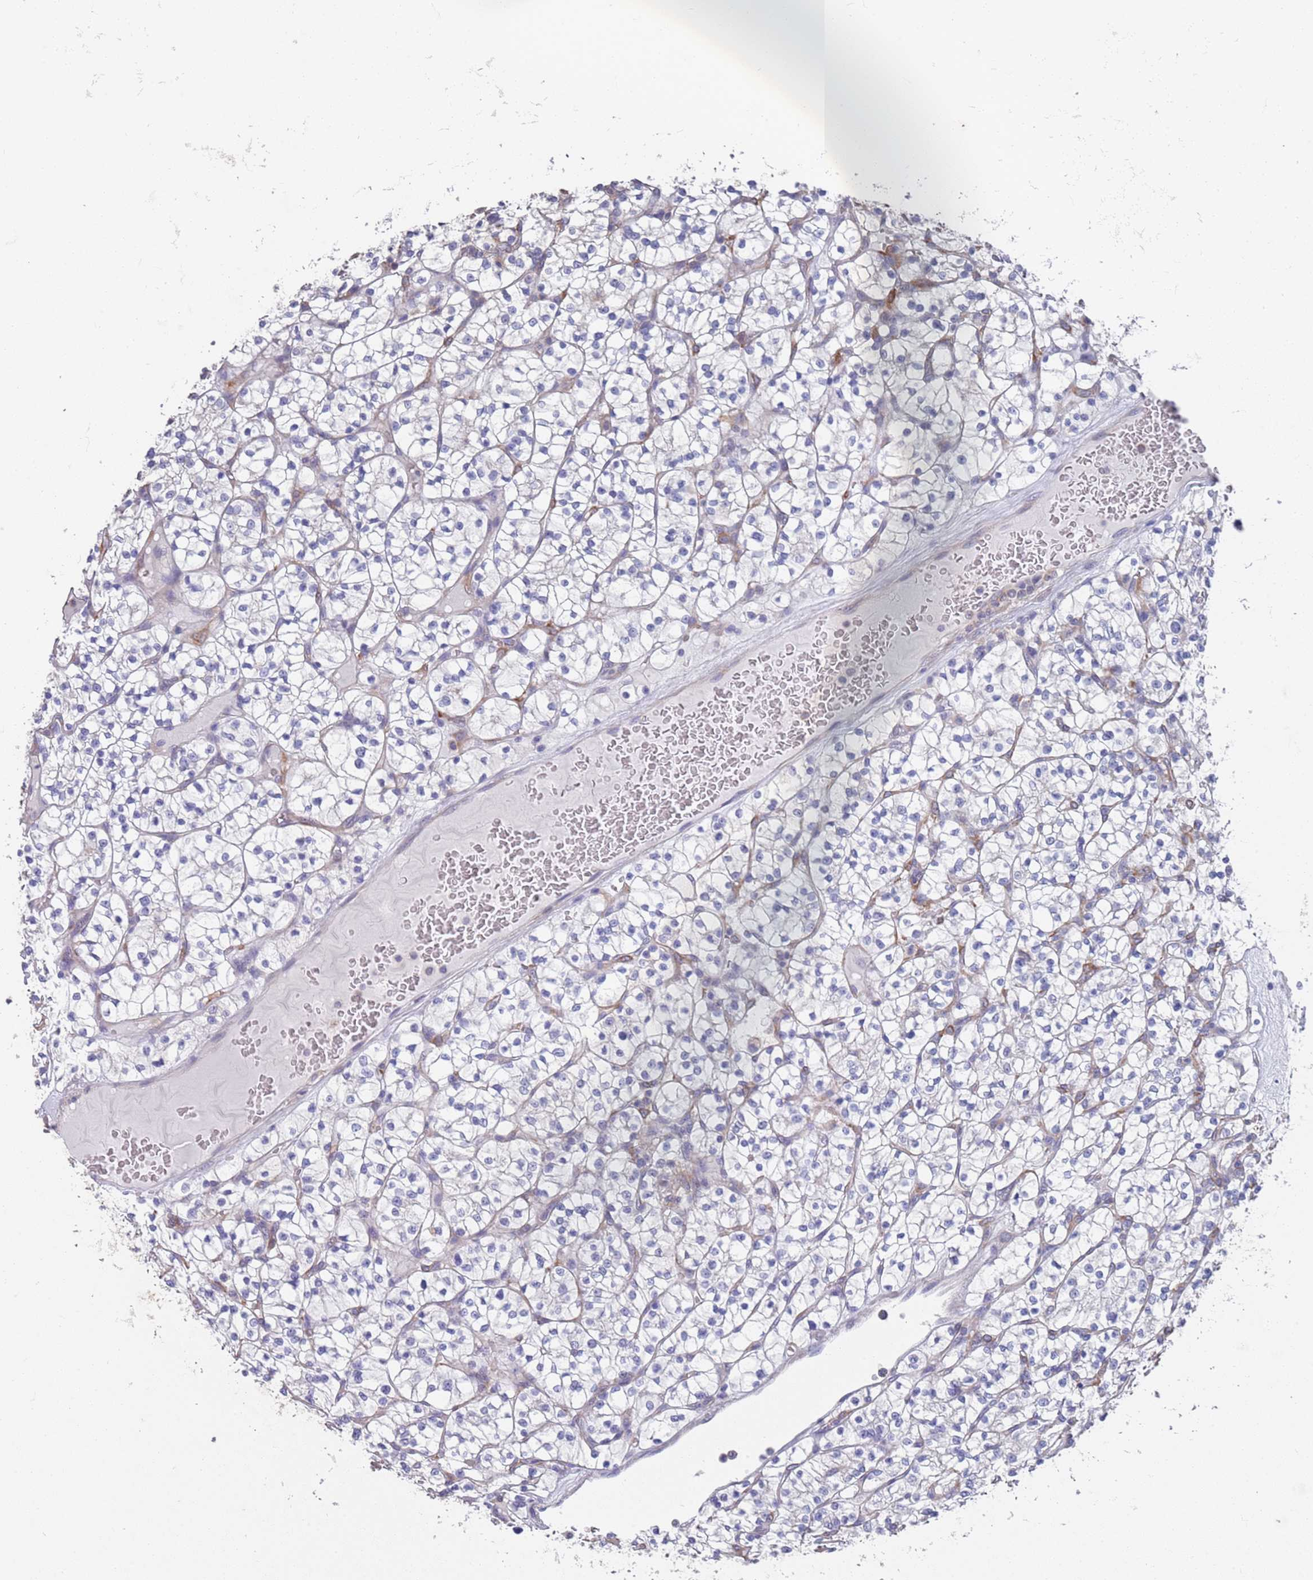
{"staining": {"intensity": "negative", "quantity": "none", "location": "none"}, "tissue": "renal cancer", "cell_type": "Tumor cells", "image_type": "cancer", "snomed": [{"axis": "morphology", "description": "Adenocarcinoma, NOS"}, {"axis": "topography", "description": "Kidney"}], "caption": "This is a photomicrograph of immunohistochemistry (IHC) staining of renal cancer, which shows no staining in tumor cells.", "gene": "ANK2", "patient": {"sex": "female", "age": 64}}